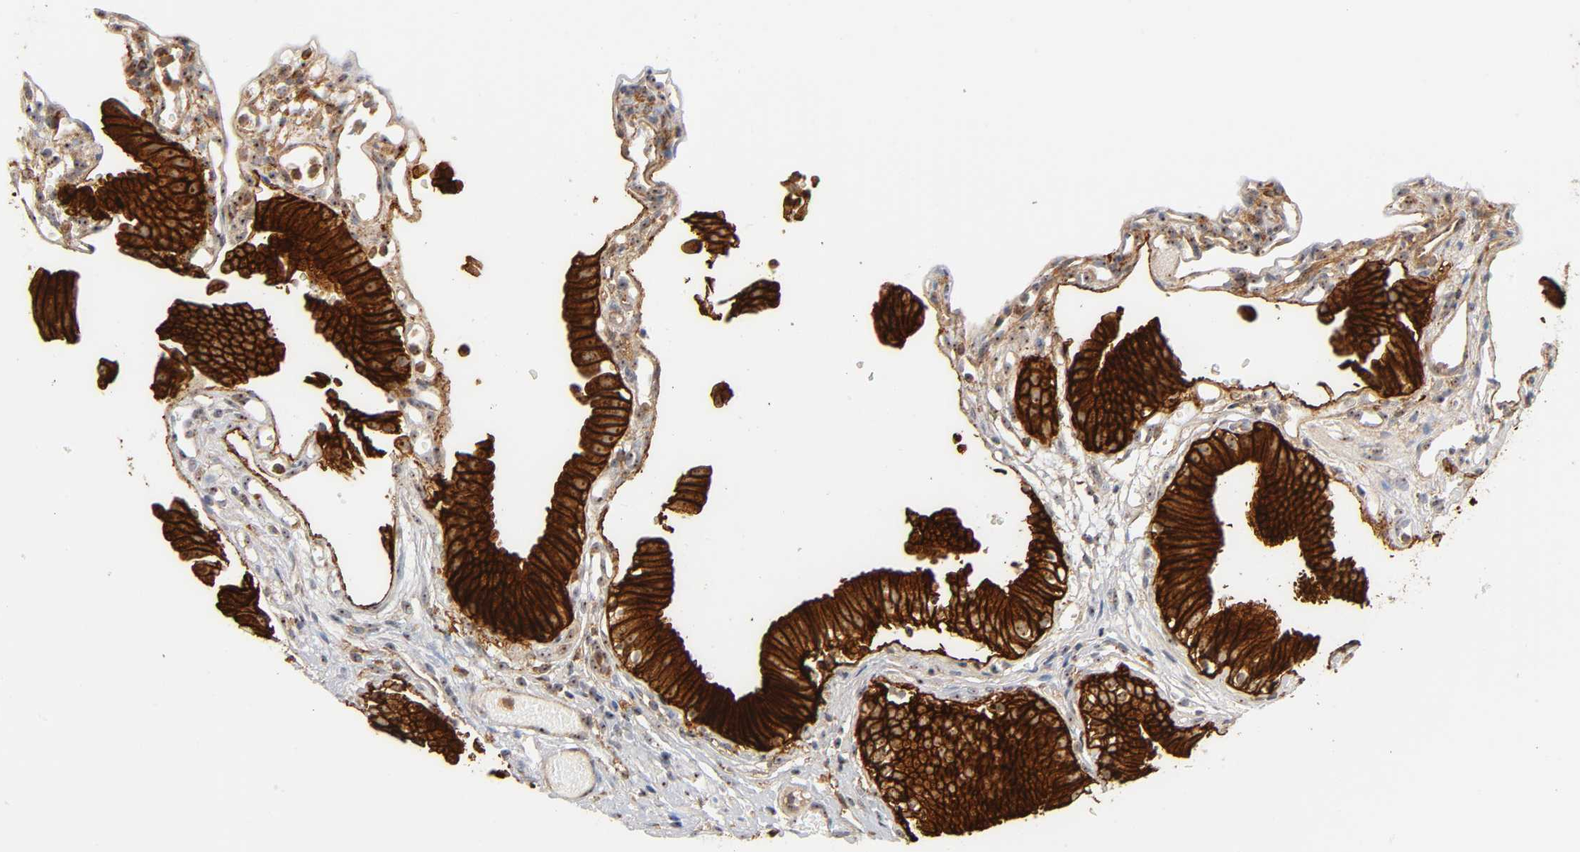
{"staining": {"intensity": "strong", "quantity": ">75%", "location": "cytoplasmic/membranous"}, "tissue": "gallbladder", "cell_type": "Glandular cells", "image_type": "normal", "snomed": [{"axis": "morphology", "description": "Normal tissue, NOS"}, {"axis": "topography", "description": "Gallbladder"}], "caption": "About >75% of glandular cells in unremarkable human gallbladder exhibit strong cytoplasmic/membranous protein staining as visualized by brown immunohistochemical staining.", "gene": "PLD1", "patient": {"sex": "male", "age": 65}}